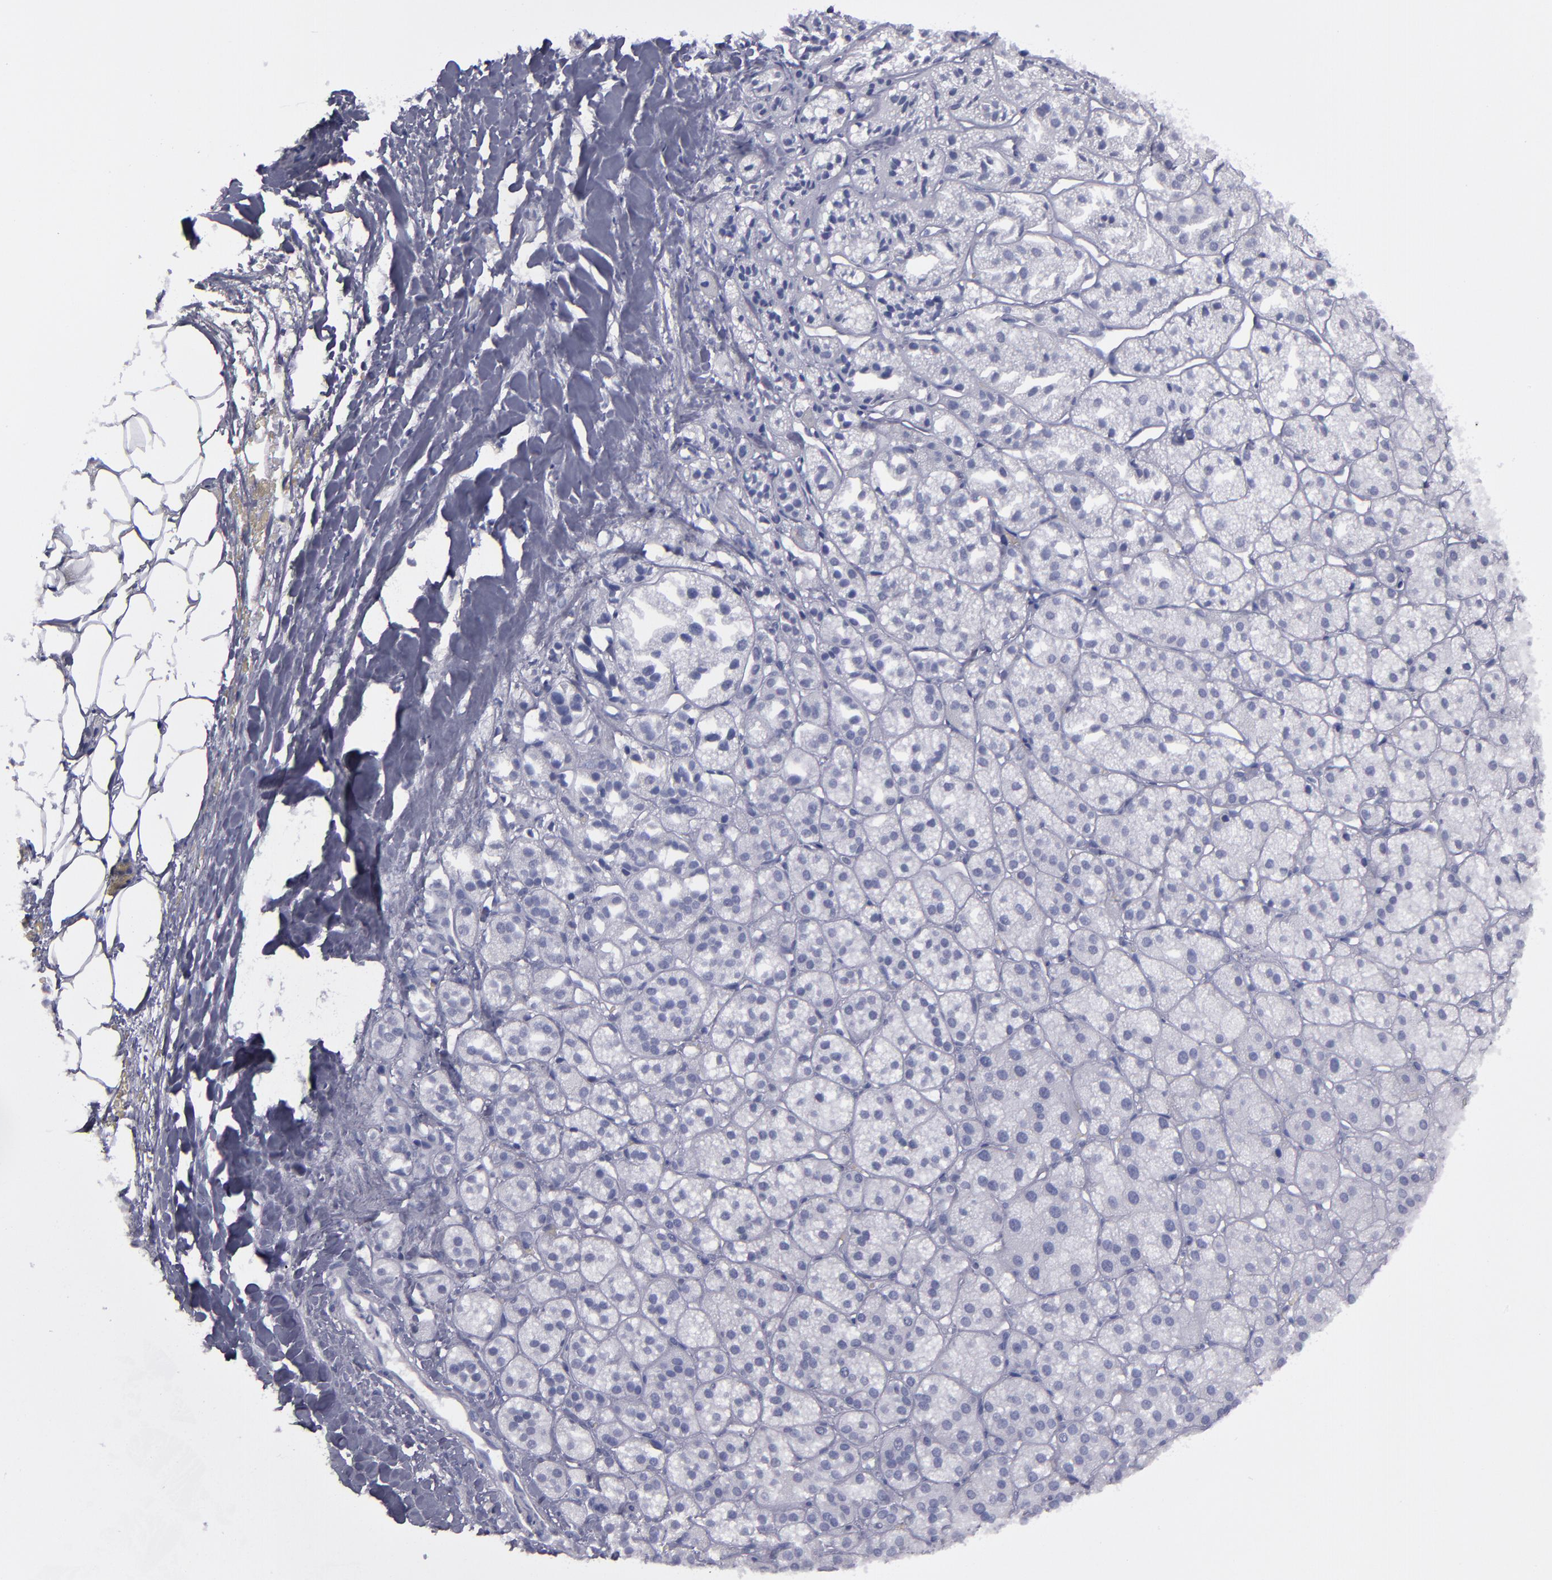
{"staining": {"intensity": "moderate", "quantity": "<25%", "location": "nuclear"}, "tissue": "adrenal gland", "cell_type": "Glandular cells", "image_type": "normal", "snomed": [{"axis": "morphology", "description": "Normal tissue, NOS"}, {"axis": "topography", "description": "Adrenal gland"}], "caption": "Immunohistochemical staining of normal adrenal gland exhibits low levels of moderate nuclear staining in about <25% of glandular cells. The staining is performed using DAB (3,3'-diaminobenzidine) brown chromogen to label protein expression. The nuclei are counter-stained blue using hematoxylin.", "gene": "IRF8", "patient": {"sex": "female", "age": 71}}